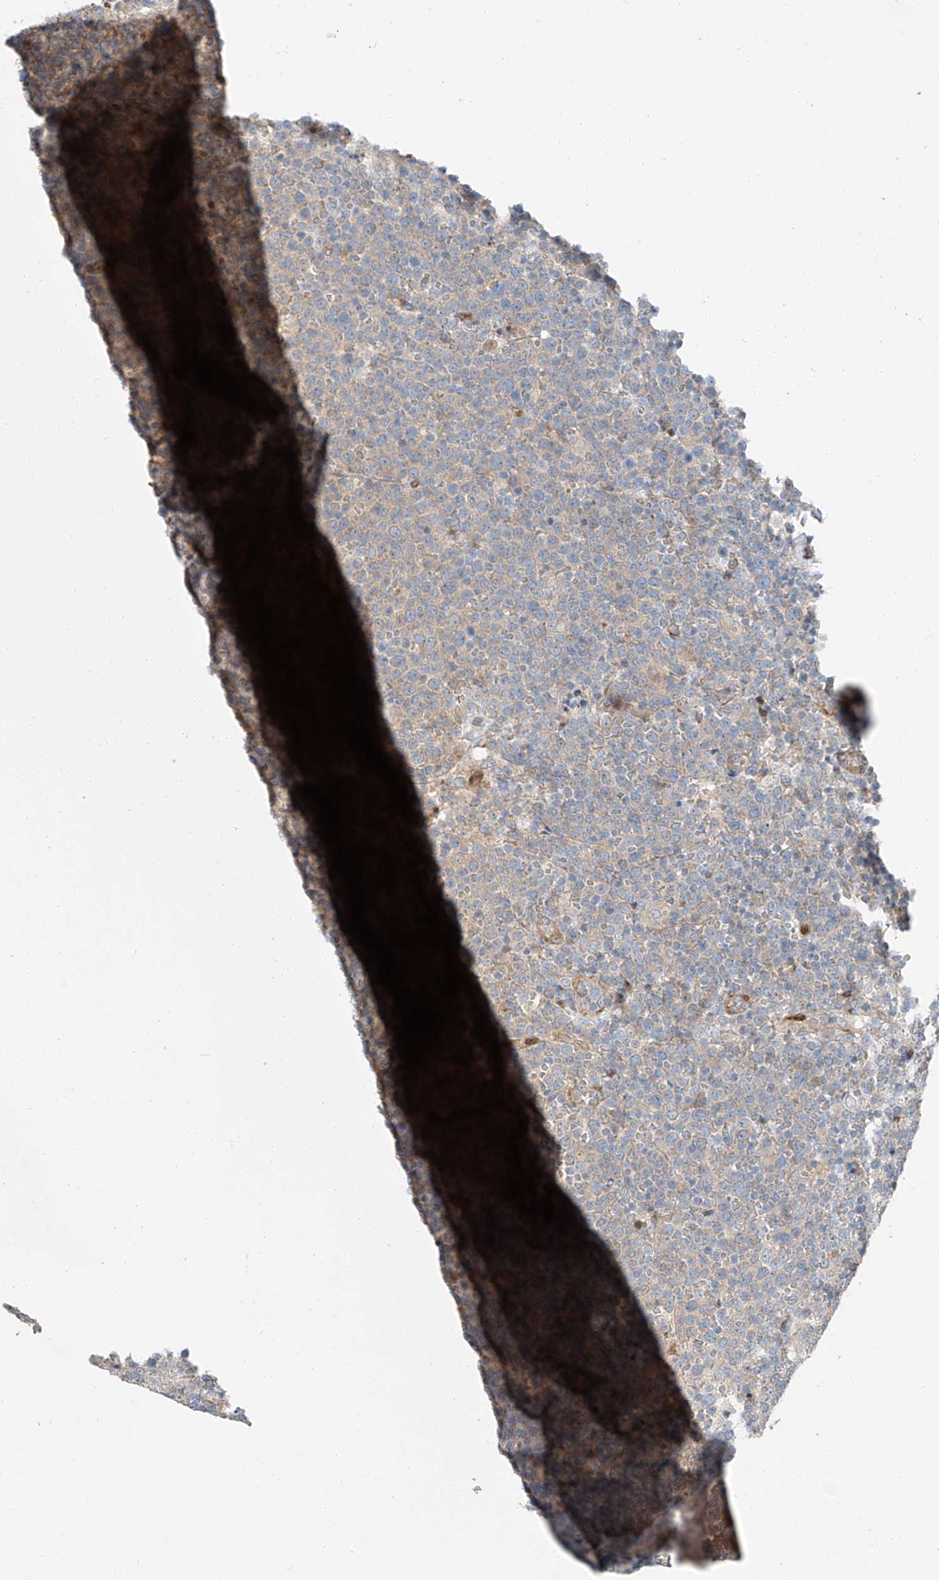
{"staining": {"intensity": "weak", "quantity": "25%-75%", "location": "cytoplasmic/membranous"}, "tissue": "lymphoma", "cell_type": "Tumor cells", "image_type": "cancer", "snomed": [{"axis": "morphology", "description": "Malignant lymphoma, non-Hodgkin's type, High grade"}, {"axis": "topography", "description": "Lymph node"}], "caption": "Protein analysis of malignant lymphoma, non-Hodgkin's type (high-grade) tissue shows weak cytoplasmic/membranous positivity in approximately 25%-75% of tumor cells. The staining was performed using DAB (3,3'-diaminobenzidine) to visualize the protein expression in brown, while the nuclei were stained in blue with hematoxylin (Magnification: 20x).", "gene": "USF3", "patient": {"sex": "male", "age": 61}}